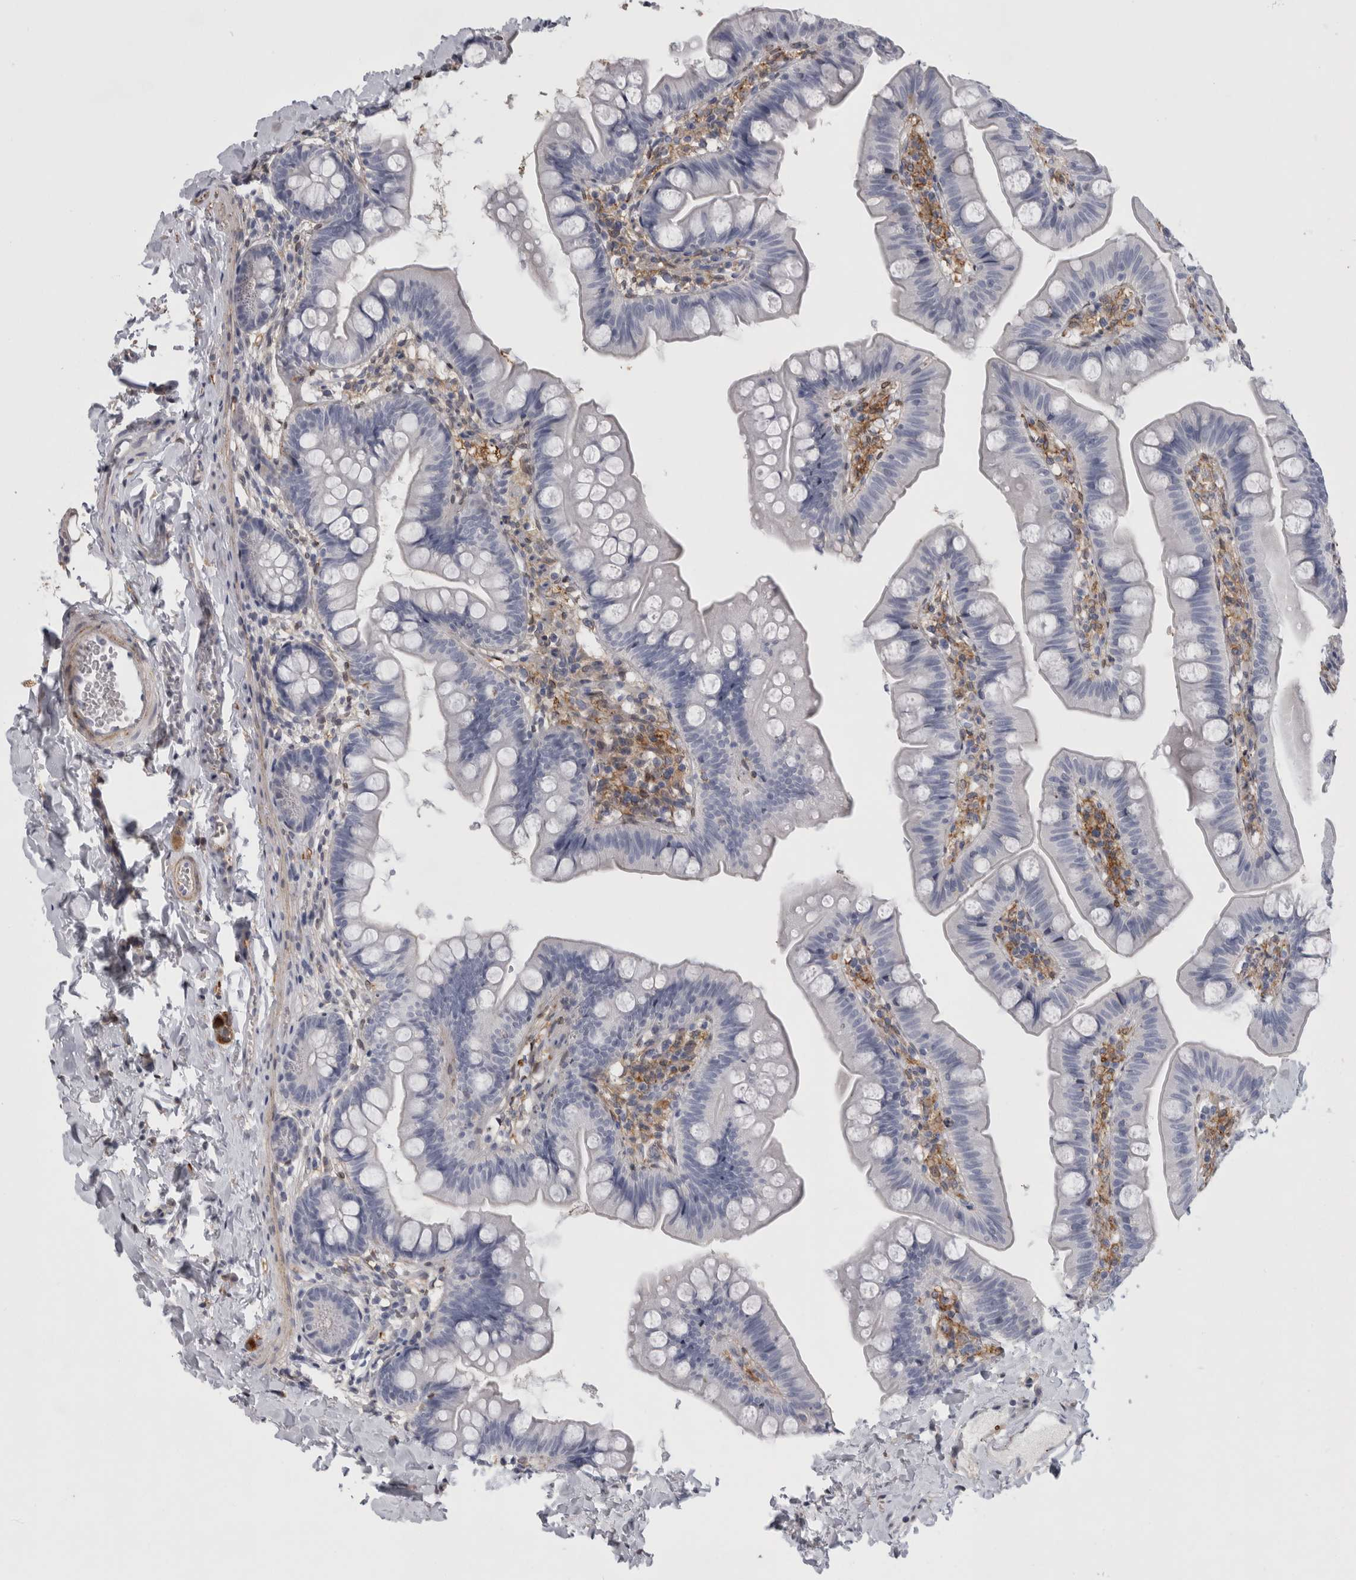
{"staining": {"intensity": "negative", "quantity": "none", "location": "none"}, "tissue": "small intestine", "cell_type": "Glandular cells", "image_type": "normal", "snomed": [{"axis": "morphology", "description": "Normal tissue, NOS"}, {"axis": "topography", "description": "Small intestine"}], "caption": "DAB (3,3'-diaminobenzidine) immunohistochemical staining of benign human small intestine reveals no significant expression in glandular cells.", "gene": "DNAJC24", "patient": {"sex": "male", "age": 7}}